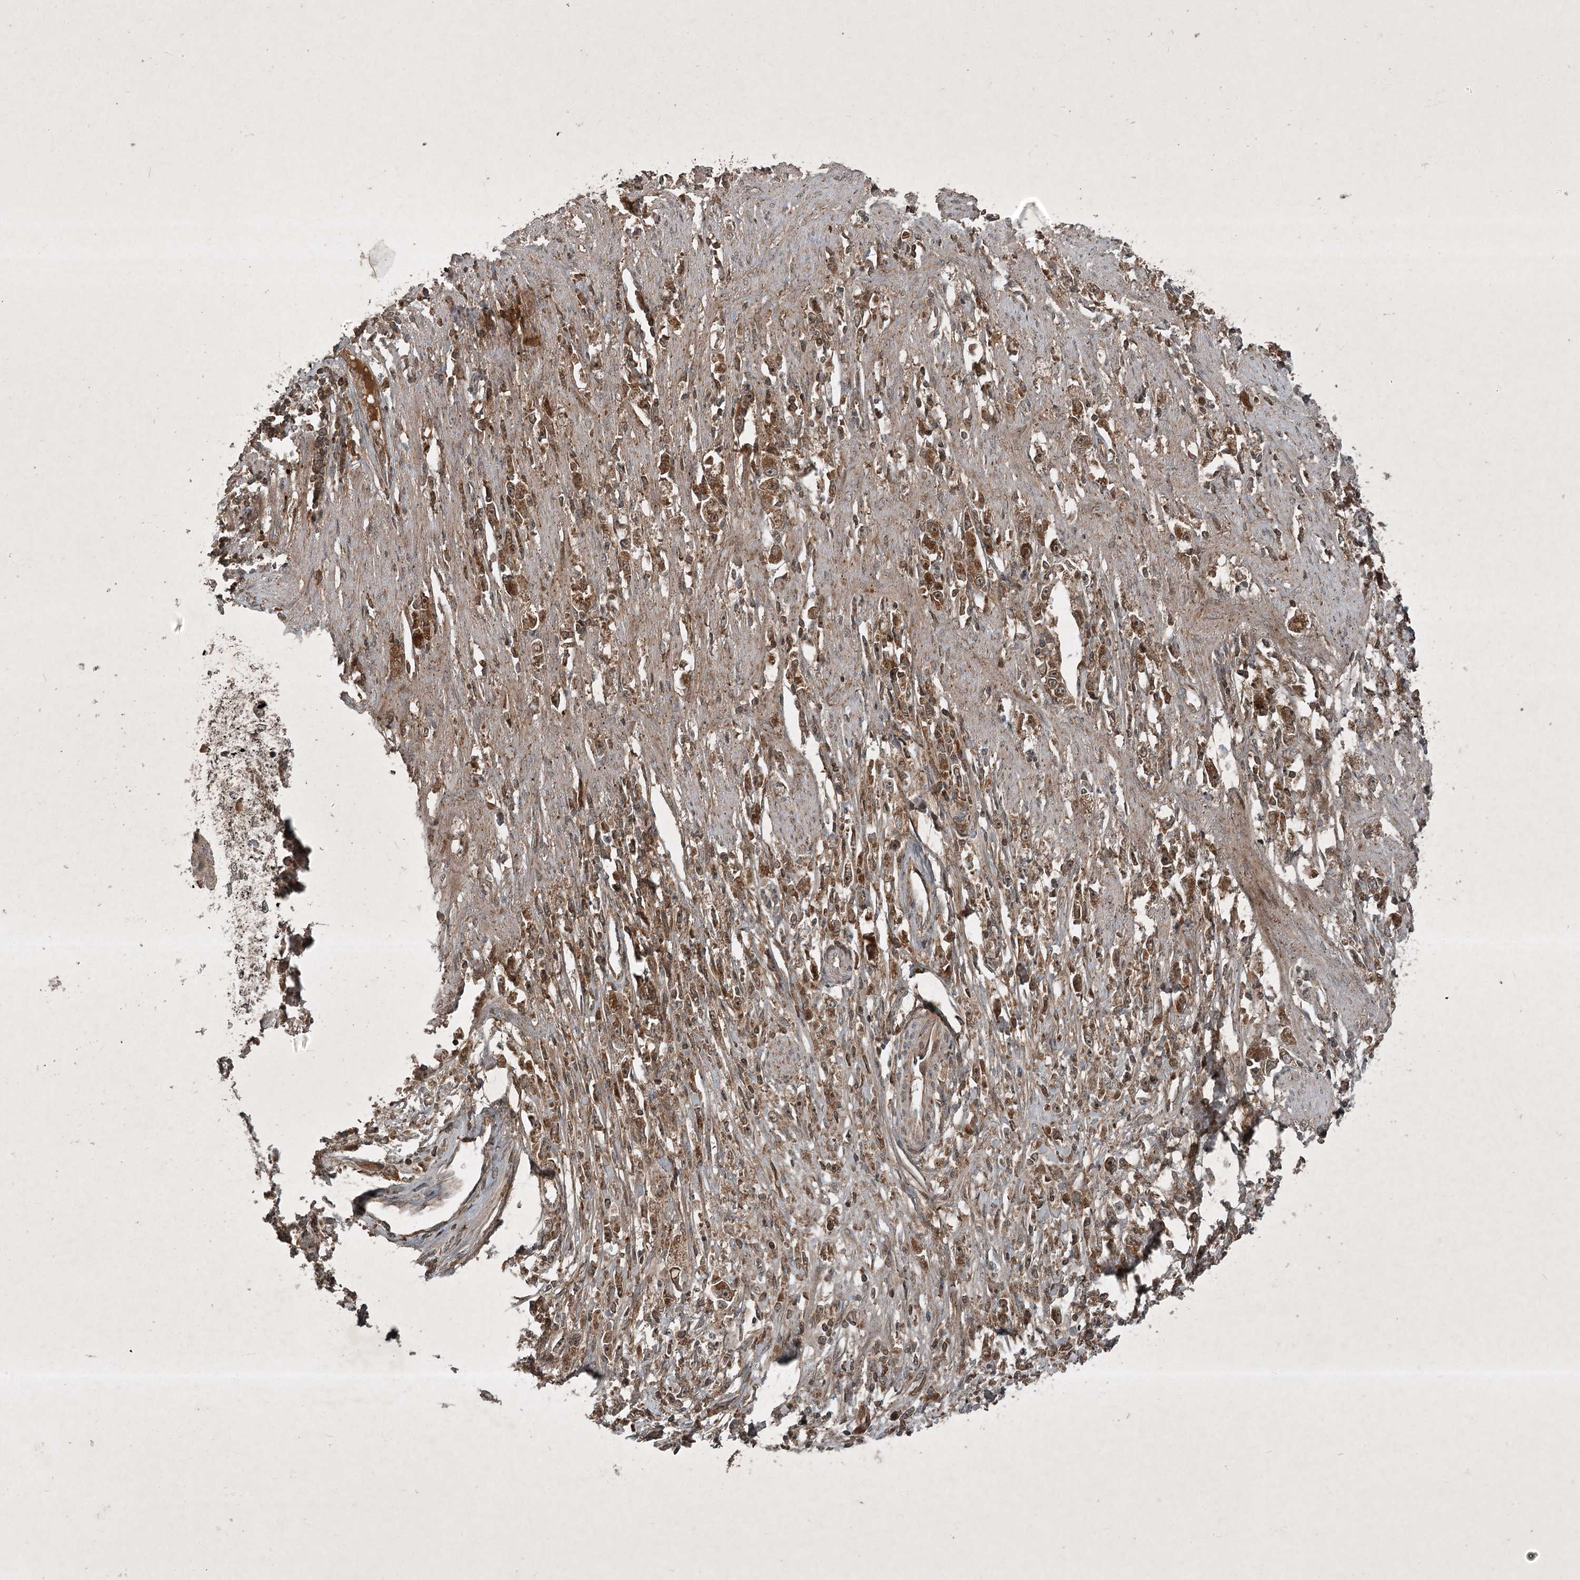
{"staining": {"intensity": "moderate", "quantity": ">75%", "location": "cytoplasmic/membranous"}, "tissue": "stomach cancer", "cell_type": "Tumor cells", "image_type": "cancer", "snomed": [{"axis": "morphology", "description": "Adenocarcinoma, NOS"}, {"axis": "topography", "description": "Stomach"}], "caption": "An IHC histopathology image of neoplastic tissue is shown. Protein staining in brown labels moderate cytoplasmic/membranous positivity in stomach adenocarcinoma within tumor cells.", "gene": "UNC93A", "patient": {"sex": "female", "age": 59}}